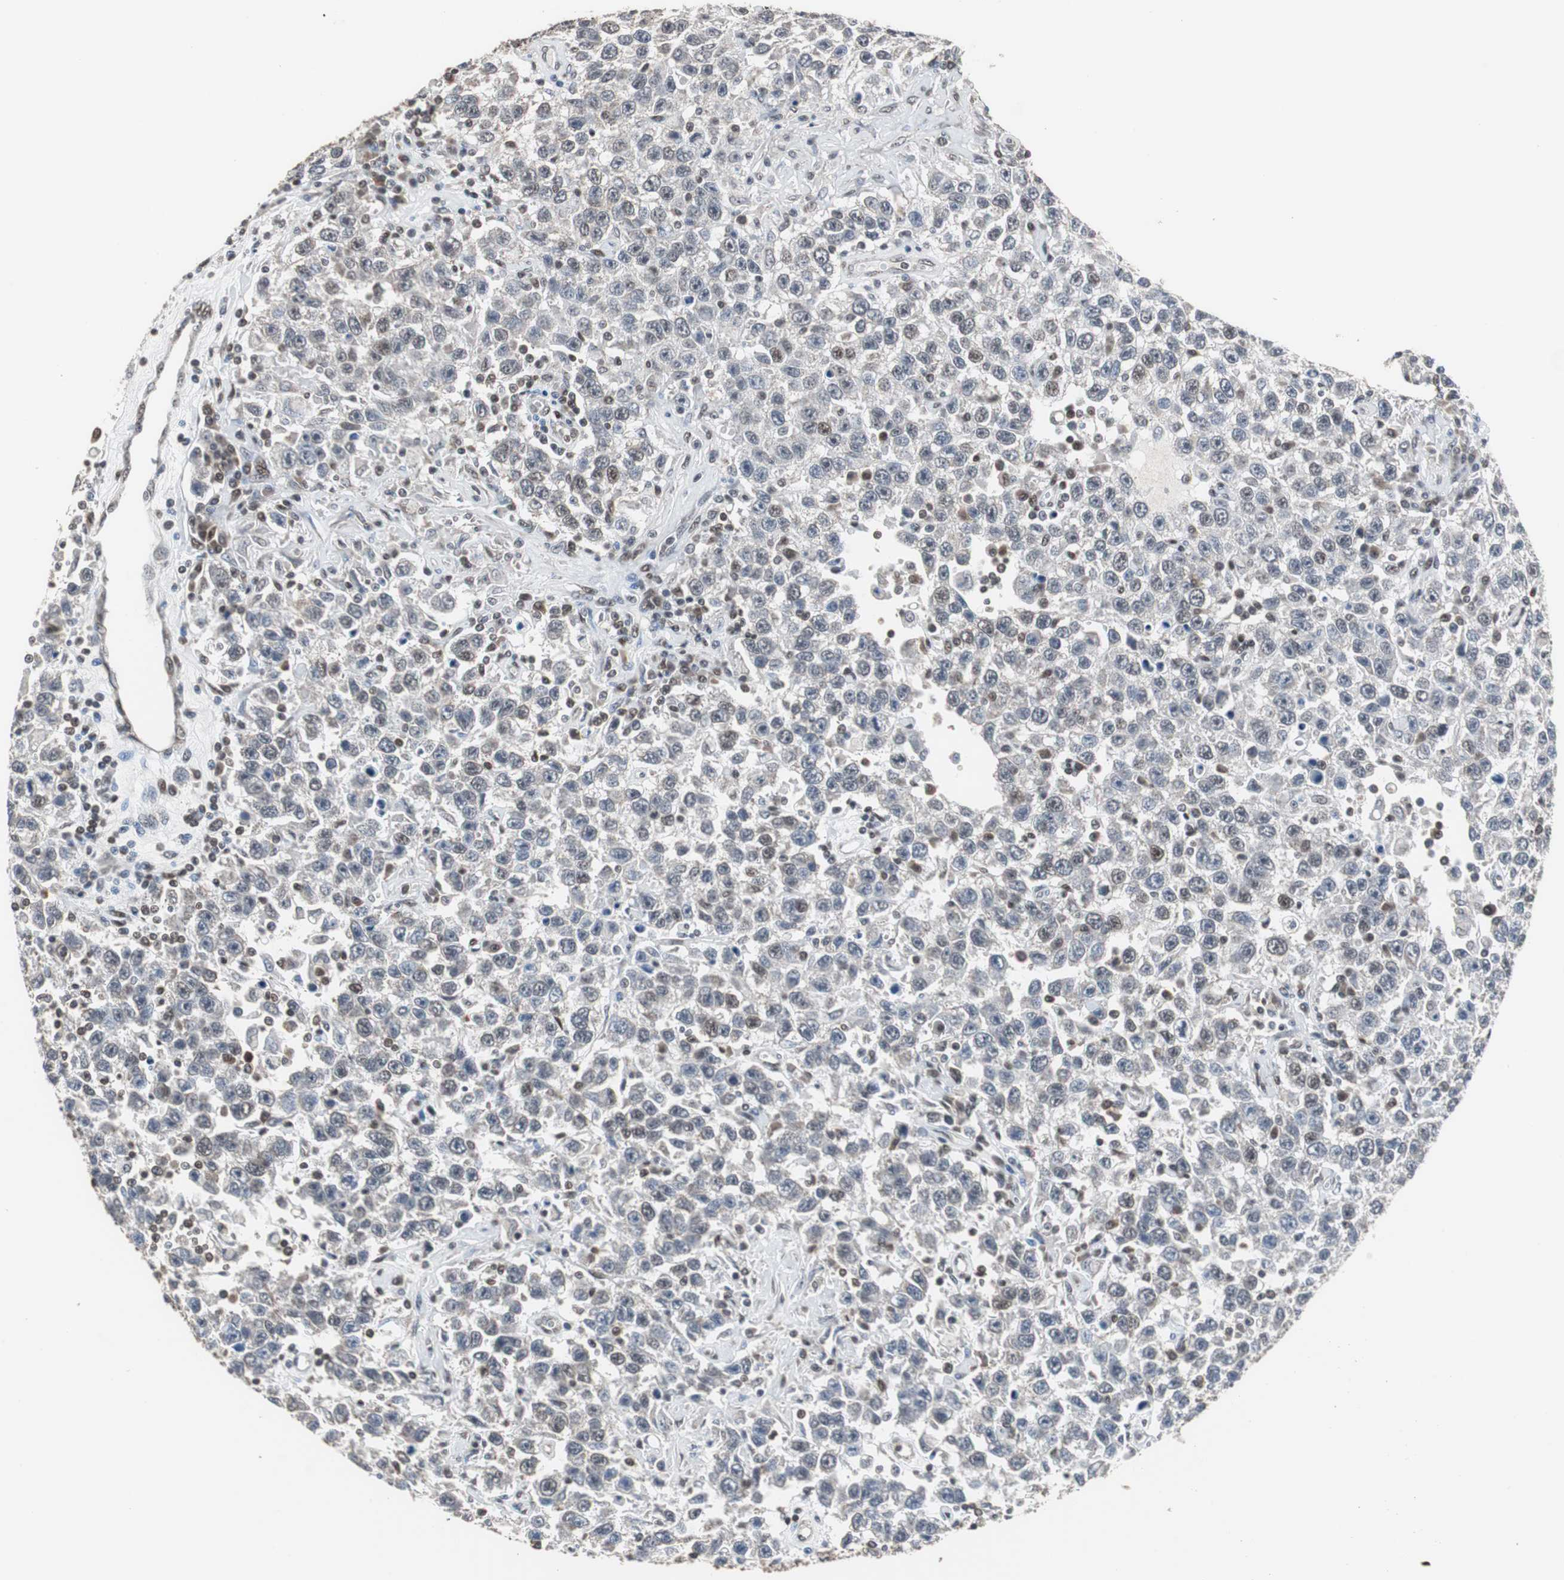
{"staining": {"intensity": "negative", "quantity": "none", "location": "none"}, "tissue": "testis cancer", "cell_type": "Tumor cells", "image_type": "cancer", "snomed": [{"axis": "morphology", "description": "Seminoma, NOS"}, {"axis": "topography", "description": "Testis"}], "caption": "The immunohistochemistry photomicrograph has no significant positivity in tumor cells of testis cancer (seminoma) tissue. (Brightfield microscopy of DAB immunohistochemistry (IHC) at high magnification).", "gene": "ZHX2", "patient": {"sex": "male", "age": 41}}